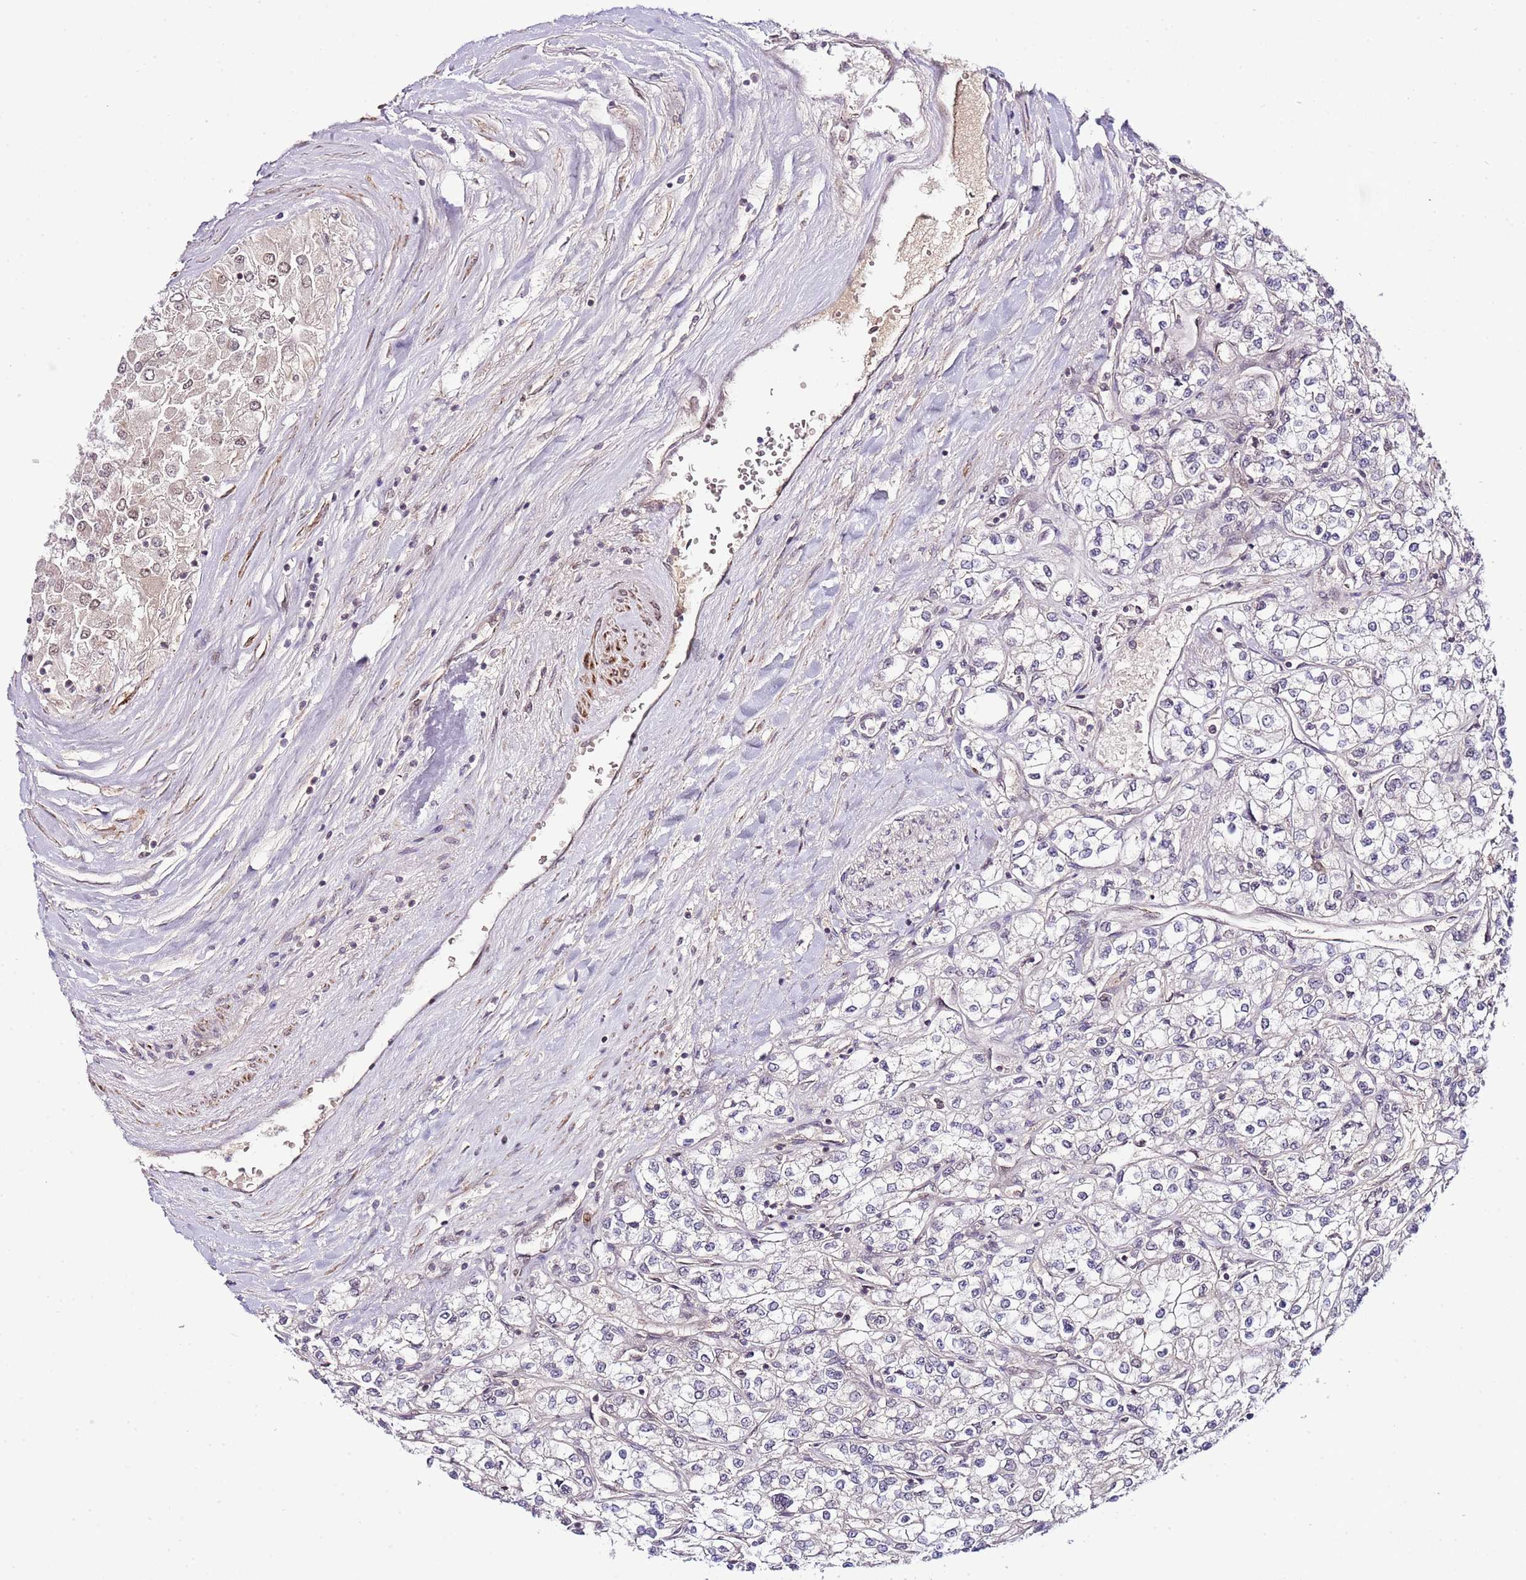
{"staining": {"intensity": "negative", "quantity": "none", "location": "none"}, "tissue": "renal cancer", "cell_type": "Tumor cells", "image_type": "cancer", "snomed": [{"axis": "morphology", "description": "Adenocarcinoma, NOS"}, {"axis": "topography", "description": "Kidney"}], "caption": "A photomicrograph of adenocarcinoma (renal) stained for a protein shows no brown staining in tumor cells.", "gene": "CHD1", "patient": {"sex": "male", "age": 80}}